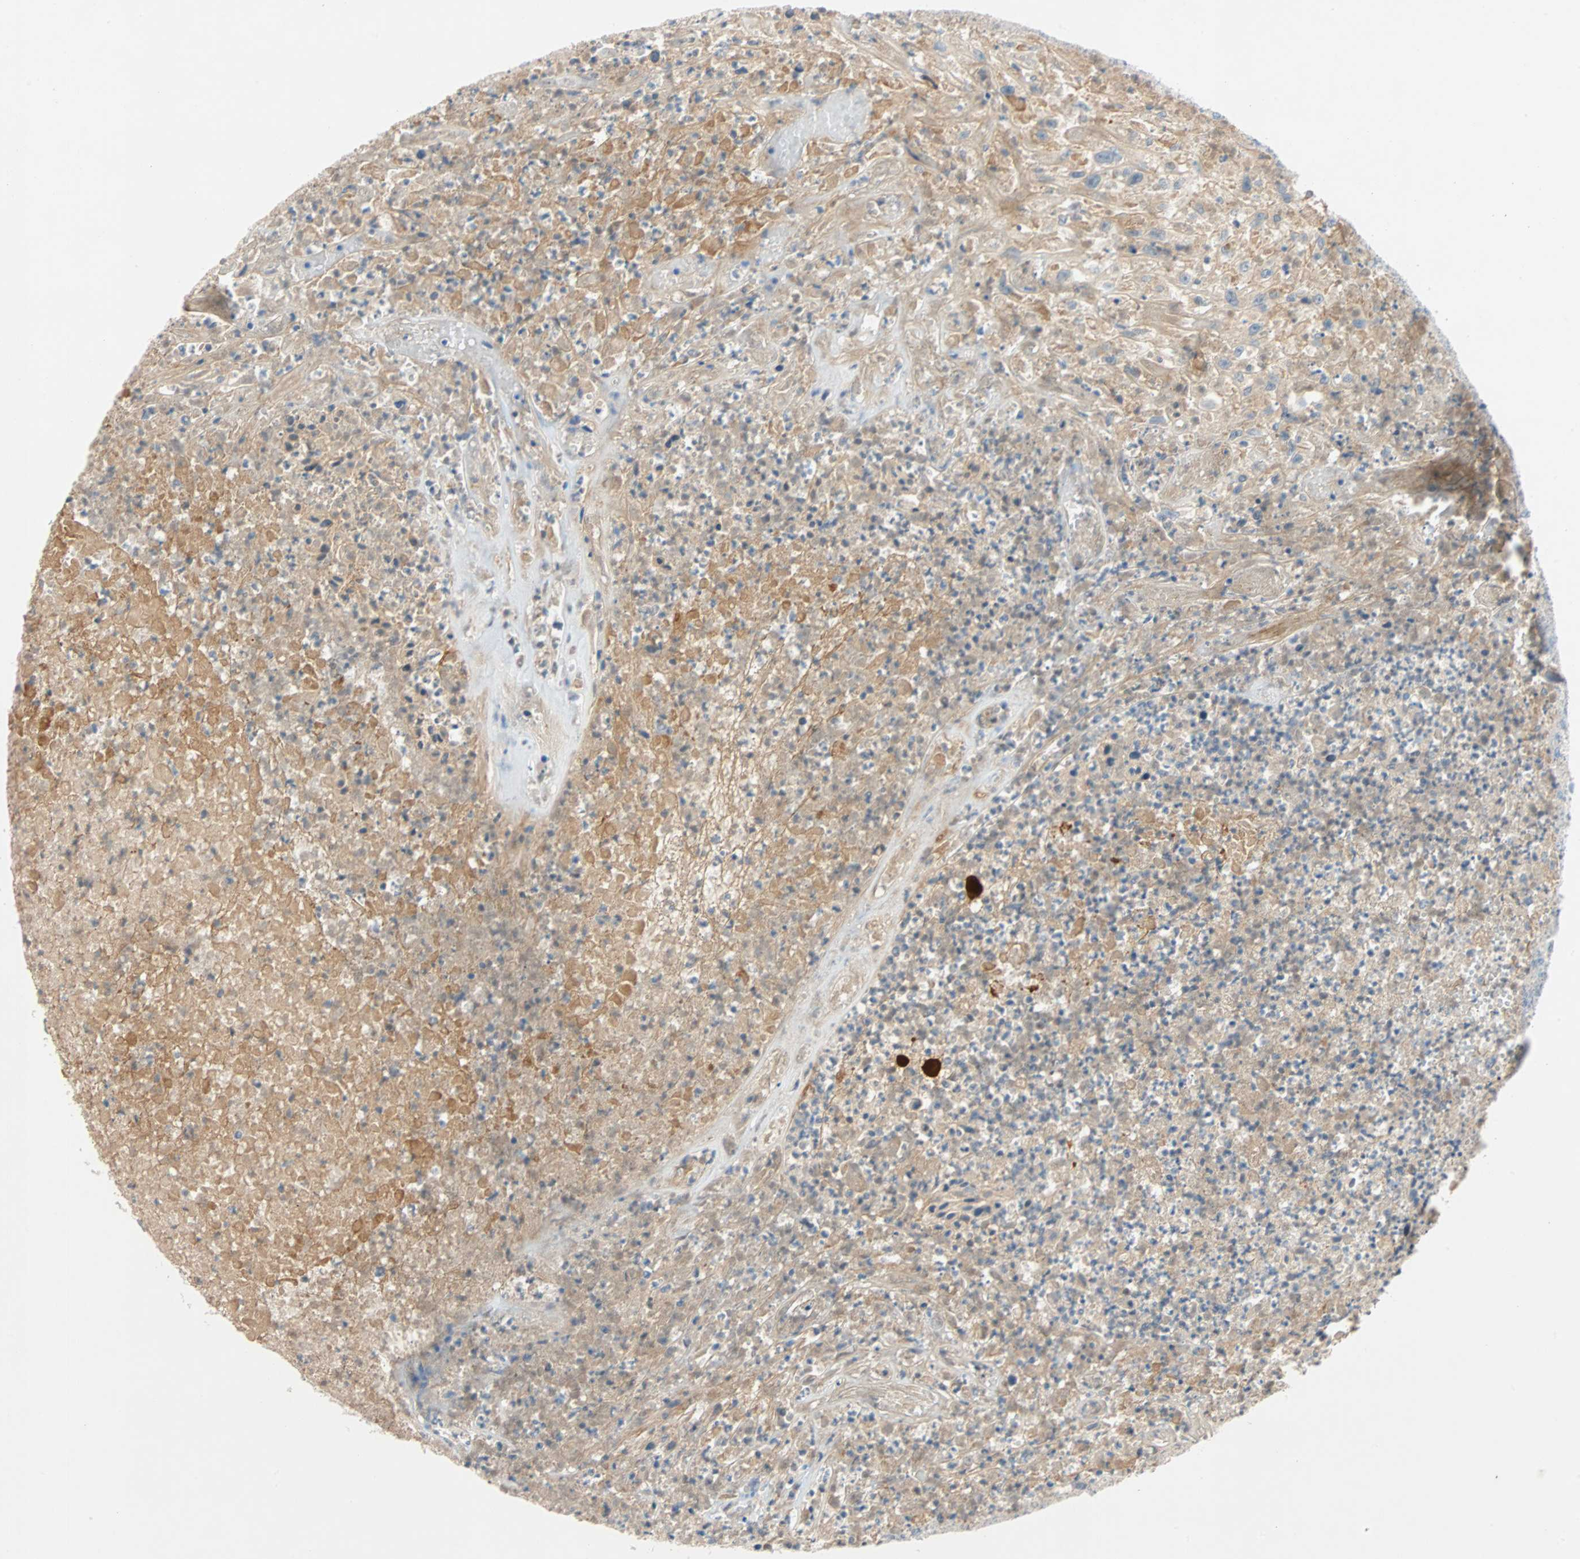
{"staining": {"intensity": "moderate", "quantity": ">75%", "location": "cytoplasmic/membranous"}, "tissue": "urothelial cancer", "cell_type": "Tumor cells", "image_type": "cancer", "snomed": [{"axis": "morphology", "description": "Urothelial carcinoma, High grade"}, {"axis": "topography", "description": "Urinary bladder"}], "caption": "This histopathology image shows IHC staining of urothelial cancer, with medium moderate cytoplasmic/membranous positivity in about >75% of tumor cells.", "gene": "MAP4K1", "patient": {"sex": "male", "age": 66}}